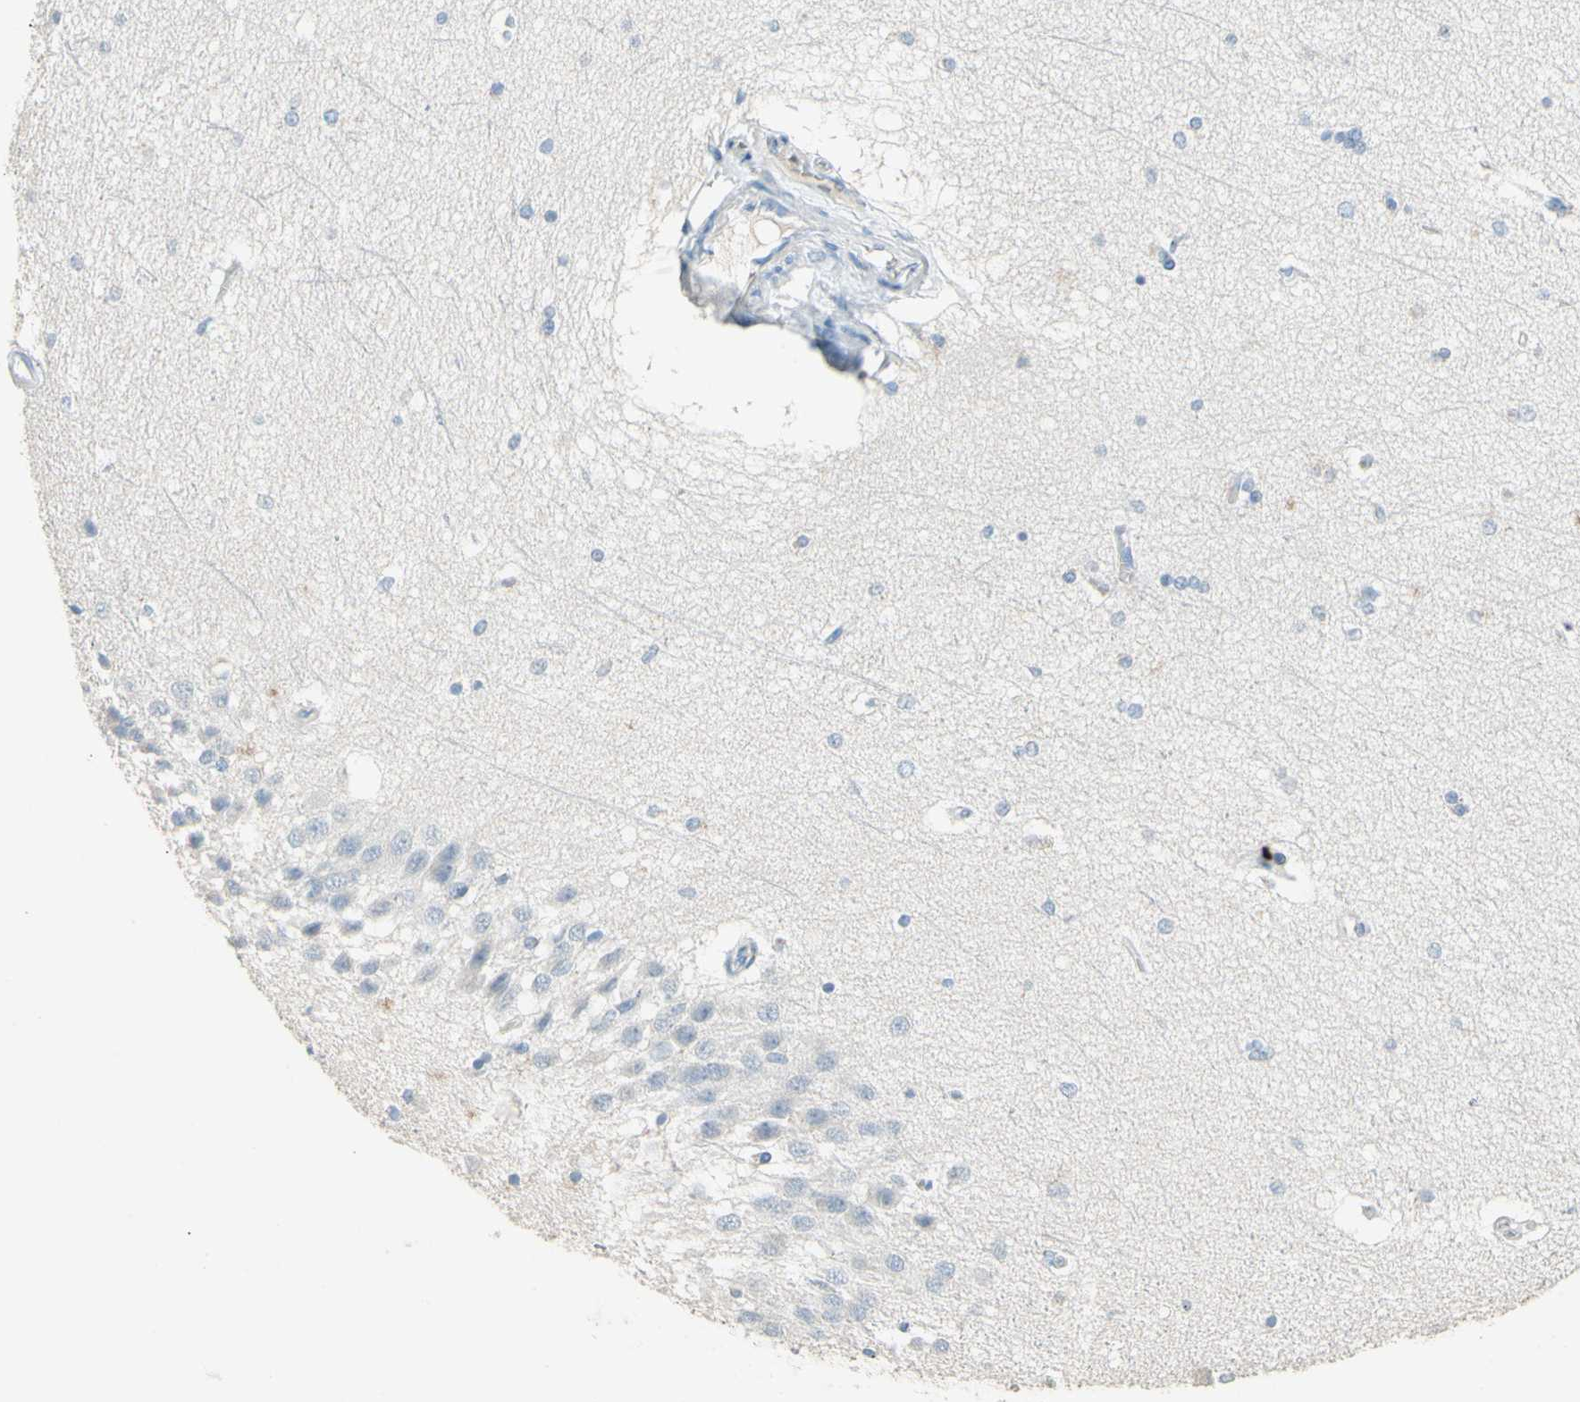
{"staining": {"intensity": "negative", "quantity": "none", "location": "none"}, "tissue": "hippocampus", "cell_type": "Glial cells", "image_type": "normal", "snomed": [{"axis": "morphology", "description": "Normal tissue, NOS"}, {"axis": "topography", "description": "Hippocampus"}], "caption": "This image is of unremarkable hippocampus stained with immunohistochemistry (IHC) to label a protein in brown with the nuclei are counter-stained blue. There is no expression in glial cells.", "gene": "NFKBIZ", "patient": {"sex": "female", "age": 19}}